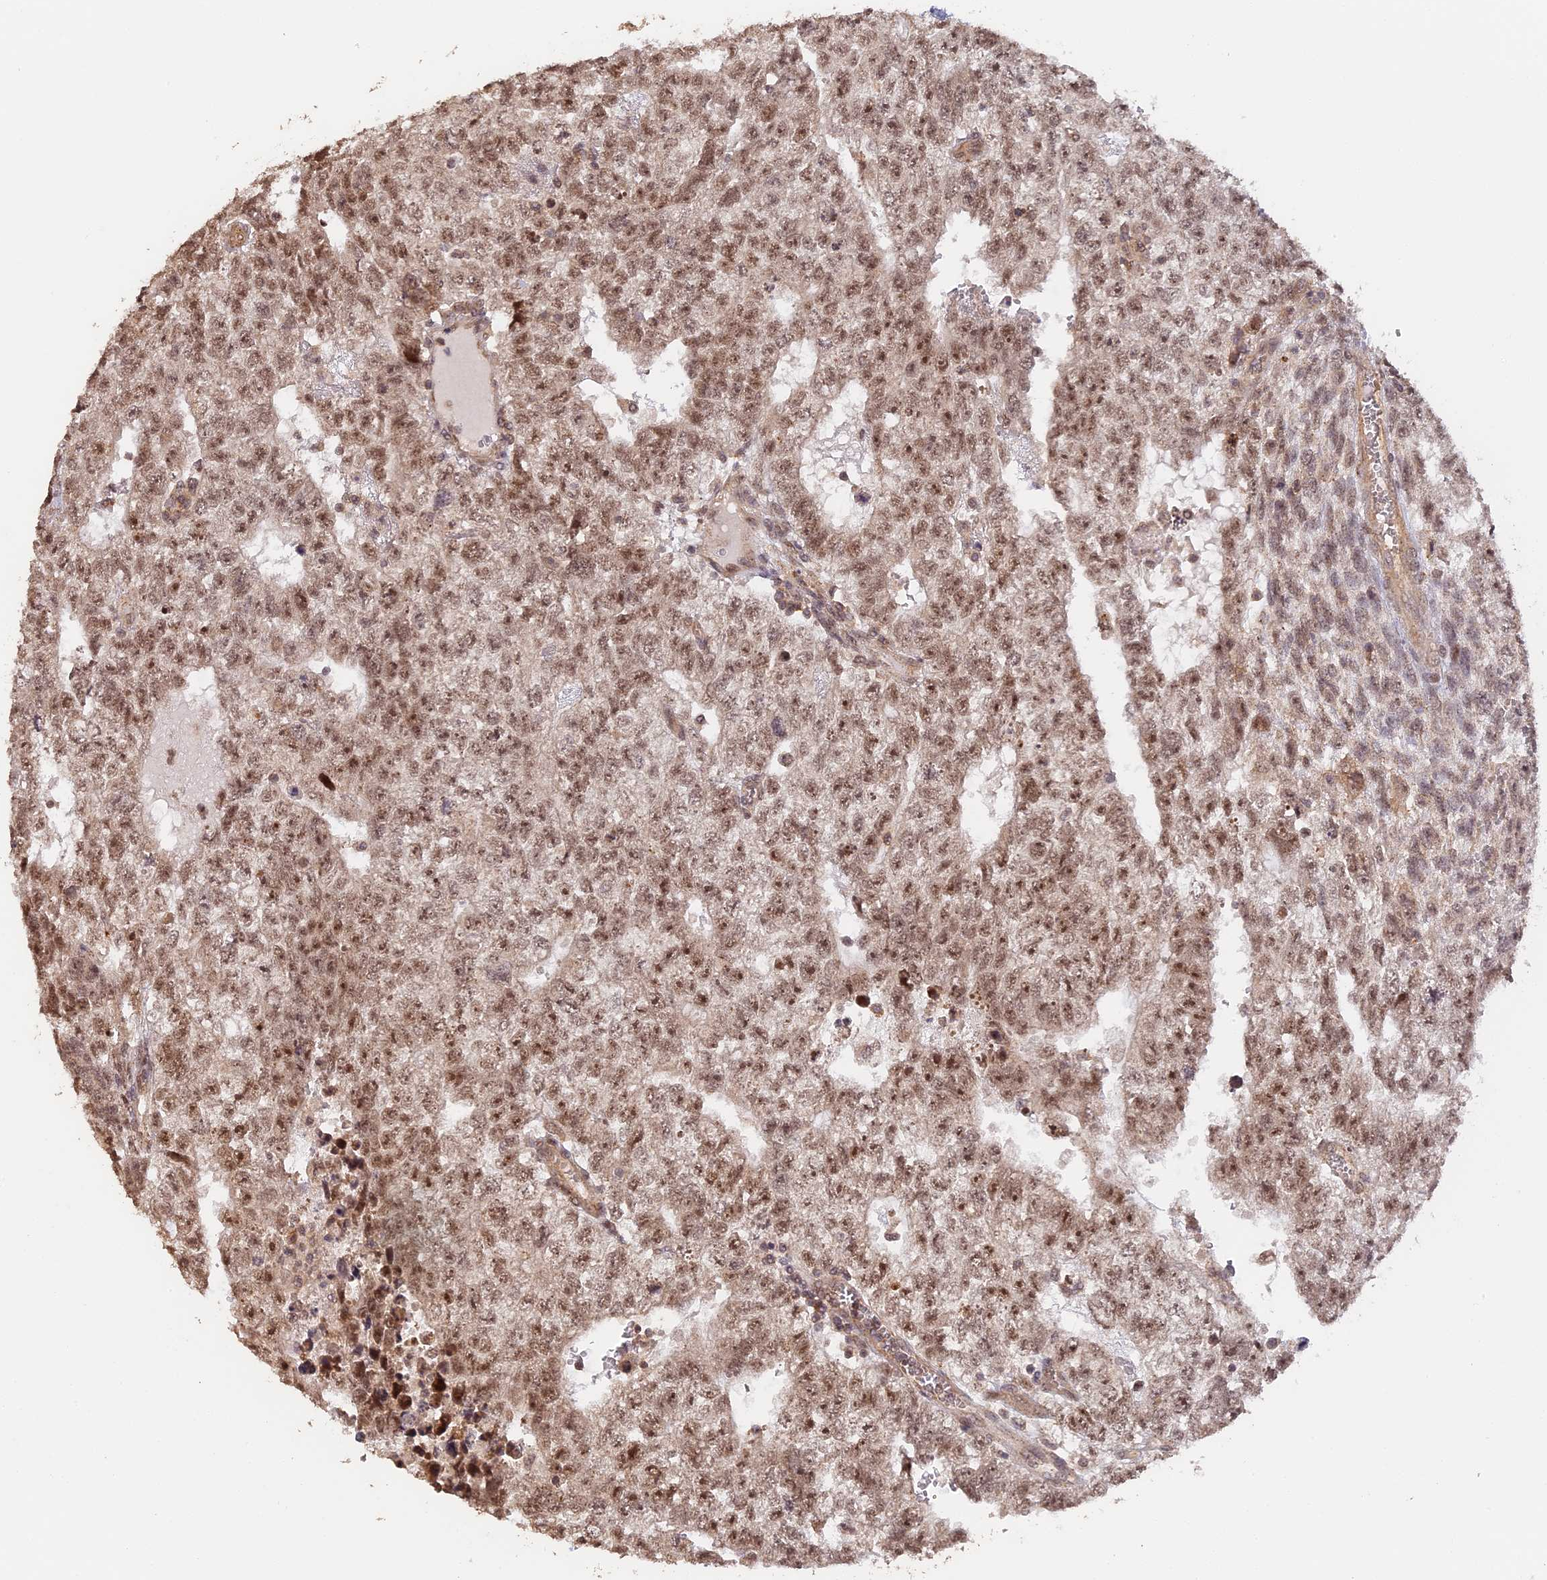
{"staining": {"intensity": "moderate", "quantity": ">75%", "location": "nuclear"}, "tissue": "testis cancer", "cell_type": "Tumor cells", "image_type": "cancer", "snomed": [{"axis": "morphology", "description": "Carcinoma, Embryonal, NOS"}, {"axis": "topography", "description": "Testis"}], "caption": "A histopathology image of human testis cancer (embryonal carcinoma) stained for a protein demonstrates moderate nuclear brown staining in tumor cells.", "gene": "MYBL2", "patient": {"sex": "male", "age": 26}}